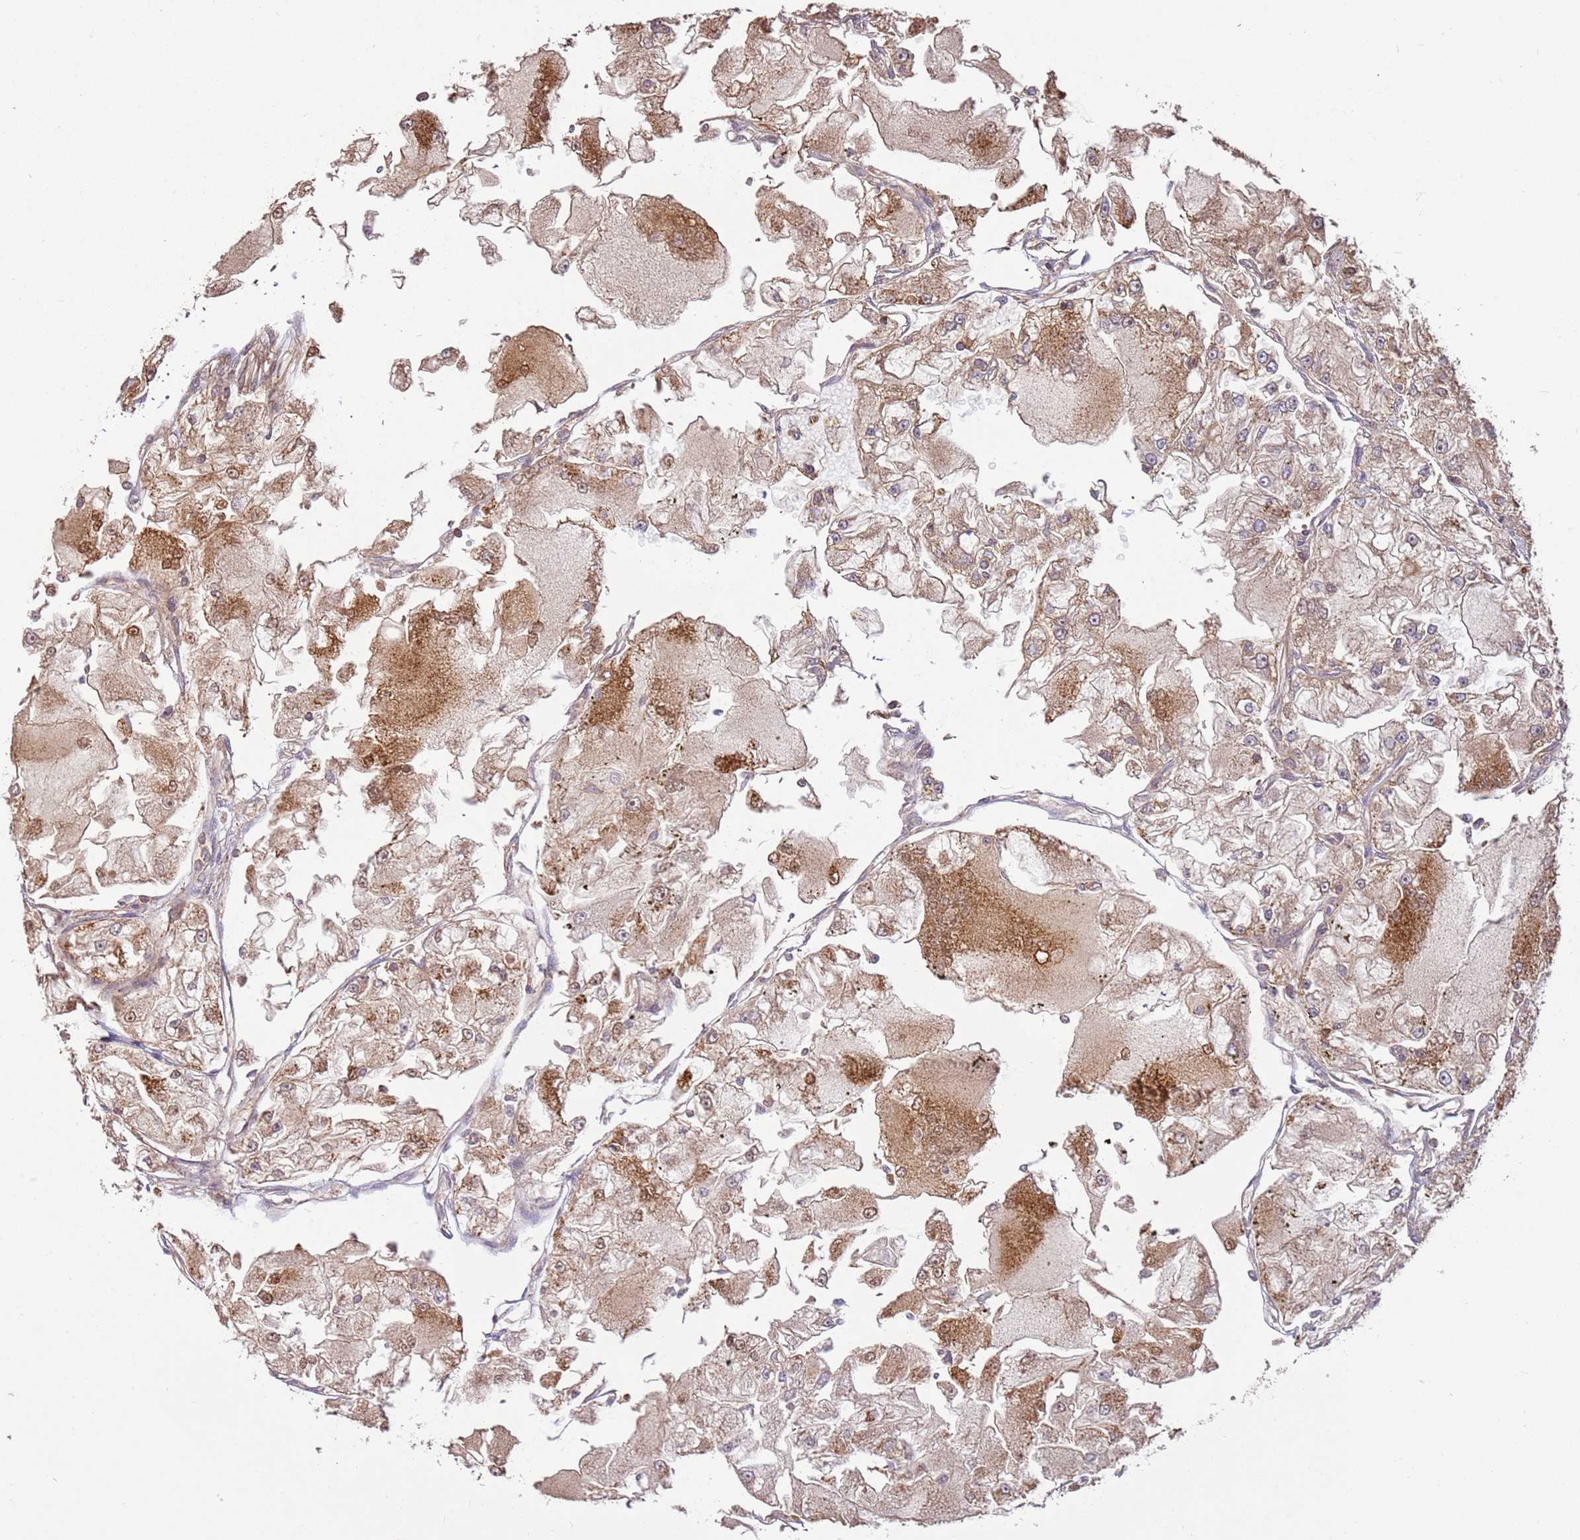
{"staining": {"intensity": "moderate", "quantity": "25%-75%", "location": "cytoplasmic/membranous,nuclear"}, "tissue": "renal cancer", "cell_type": "Tumor cells", "image_type": "cancer", "snomed": [{"axis": "morphology", "description": "Adenocarcinoma, NOS"}, {"axis": "topography", "description": "Kidney"}], "caption": "A high-resolution image shows immunohistochemistry staining of adenocarcinoma (renal), which exhibits moderate cytoplasmic/membranous and nuclear staining in approximately 25%-75% of tumor cells.", "gene": "ACVR2A", "patient": {"sex": "female", "age": 72}}